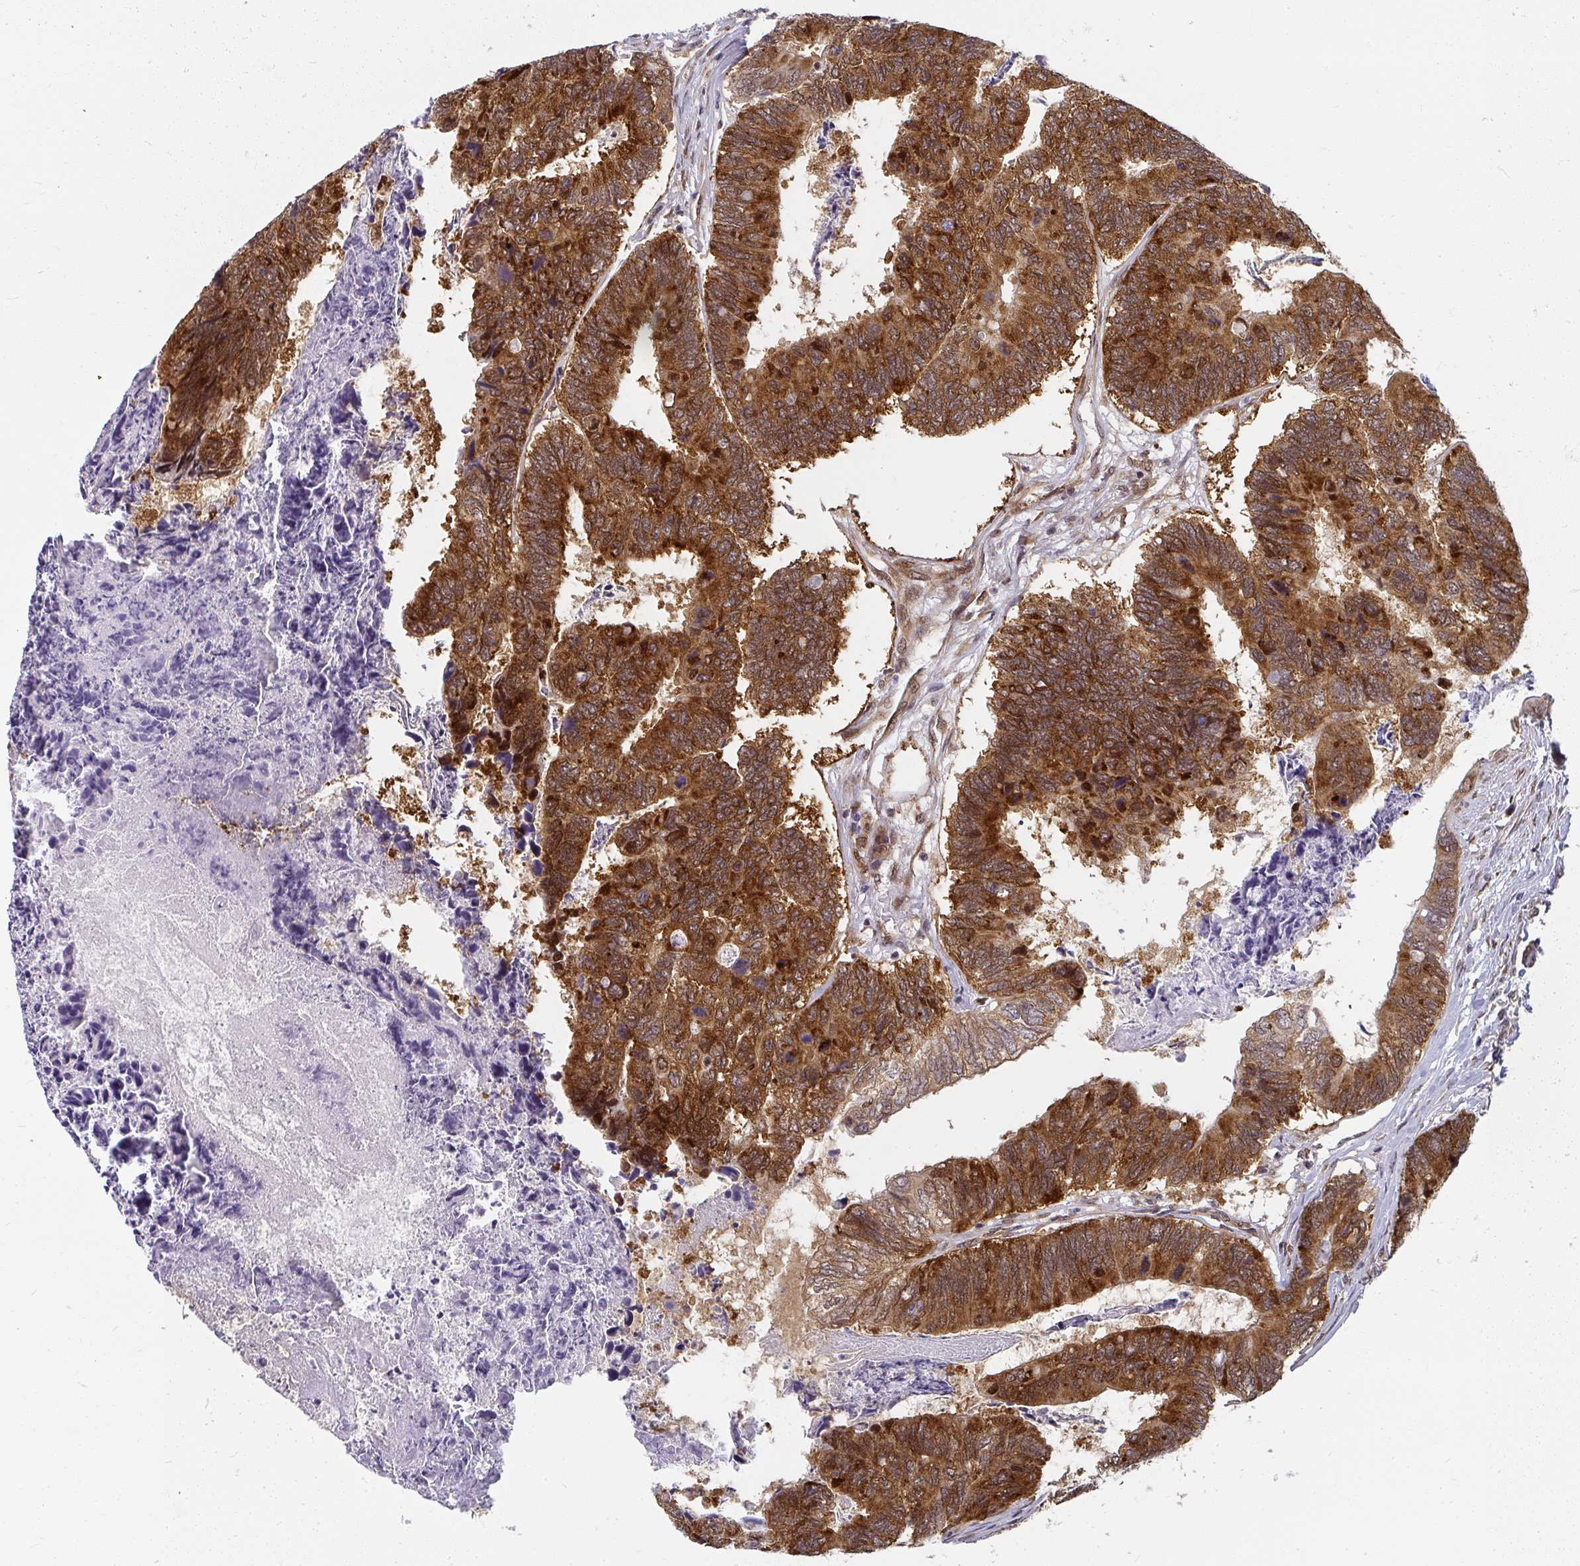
{"staining": {"intensity": "strong", "quantity": ">75%", "location": "cytoplasmic/membranous,nuclear"}, "tissue": "colorectal cancer", "cell_type": "Tumor cells", "image_type": "cancer", "snomed": [{"axis": "morphology", "description": "Adenocarcinoma, NOS"}, {"axis": "topography", "description": "Colon"}], "caption": "Protein analysis of colorectal cancer (adenocarcinoma) tissue reveals strong cytoplasmic/membranous and nuclear positivity in approximately >75% of tumor cells.", "gene": "SYNCRIP", "patient": {"sex": "female", "age": 67}}